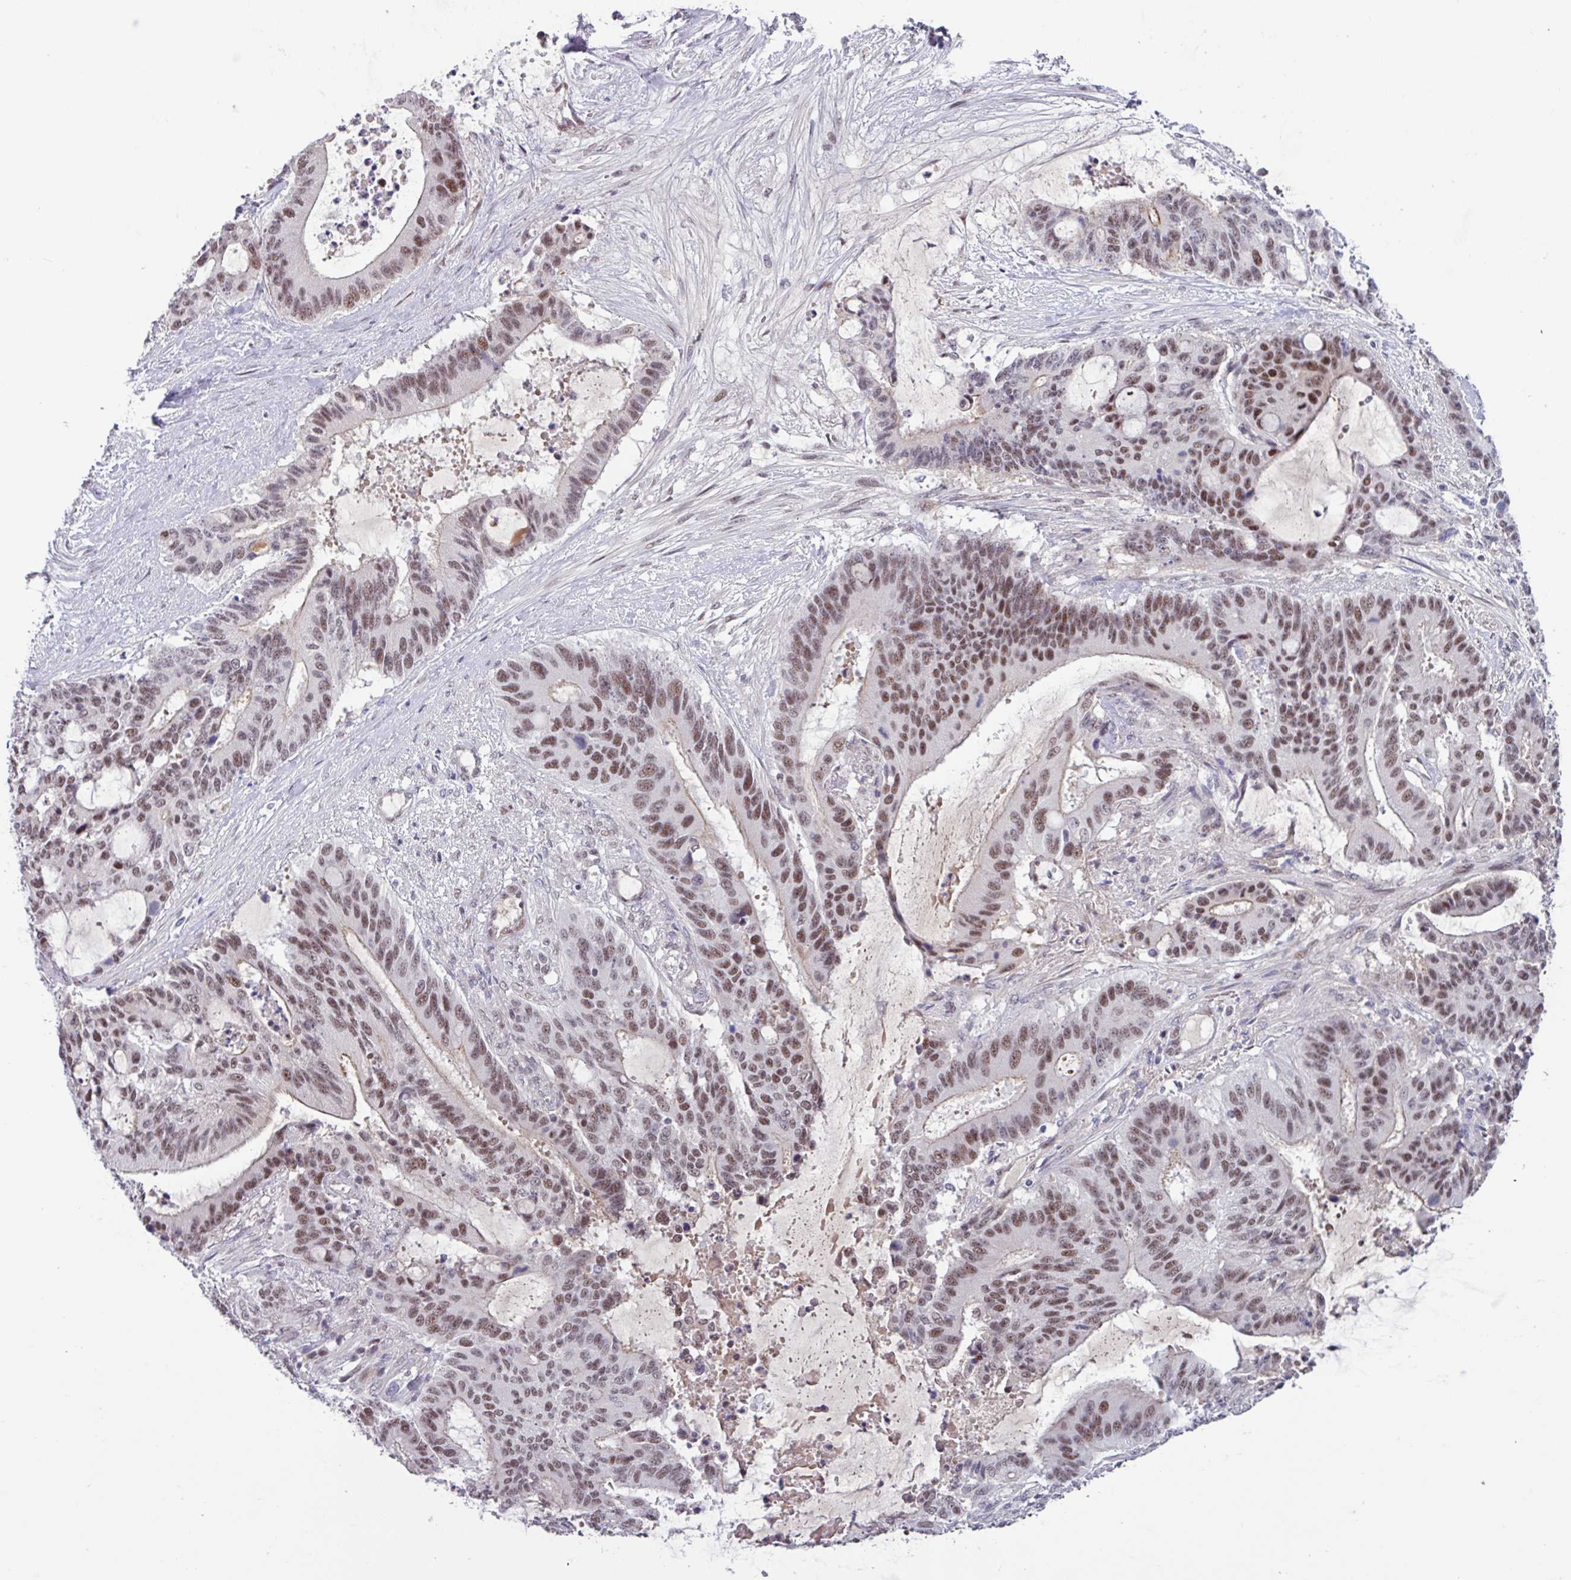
{"staining": {"intensity": "moderate", "quantity": ">75%", "location": "nuclear"}, "tissue": "liver cancer", "cell_type": "Tumor cells", "image_type": "cancer", "snomed": [{"axis": "morphology", "description": "Normal tissue, NOS"}, {"axis": "morphology", "description": "Cholangiocarcinoma"}, {"axis": "topography", "description": "Liver"}, {"axis": "topography", "description": "Peripheral nerve tissue"}], "caption": "This histopathology image reveals immunohistochemistry staining of human liver cancer (cholangiocarcinoma), with medium moderate nuclear staining in about >75% of tumor cells.", "gene": "ZNF575", "patient": {"sex": "female", "age": 73}}